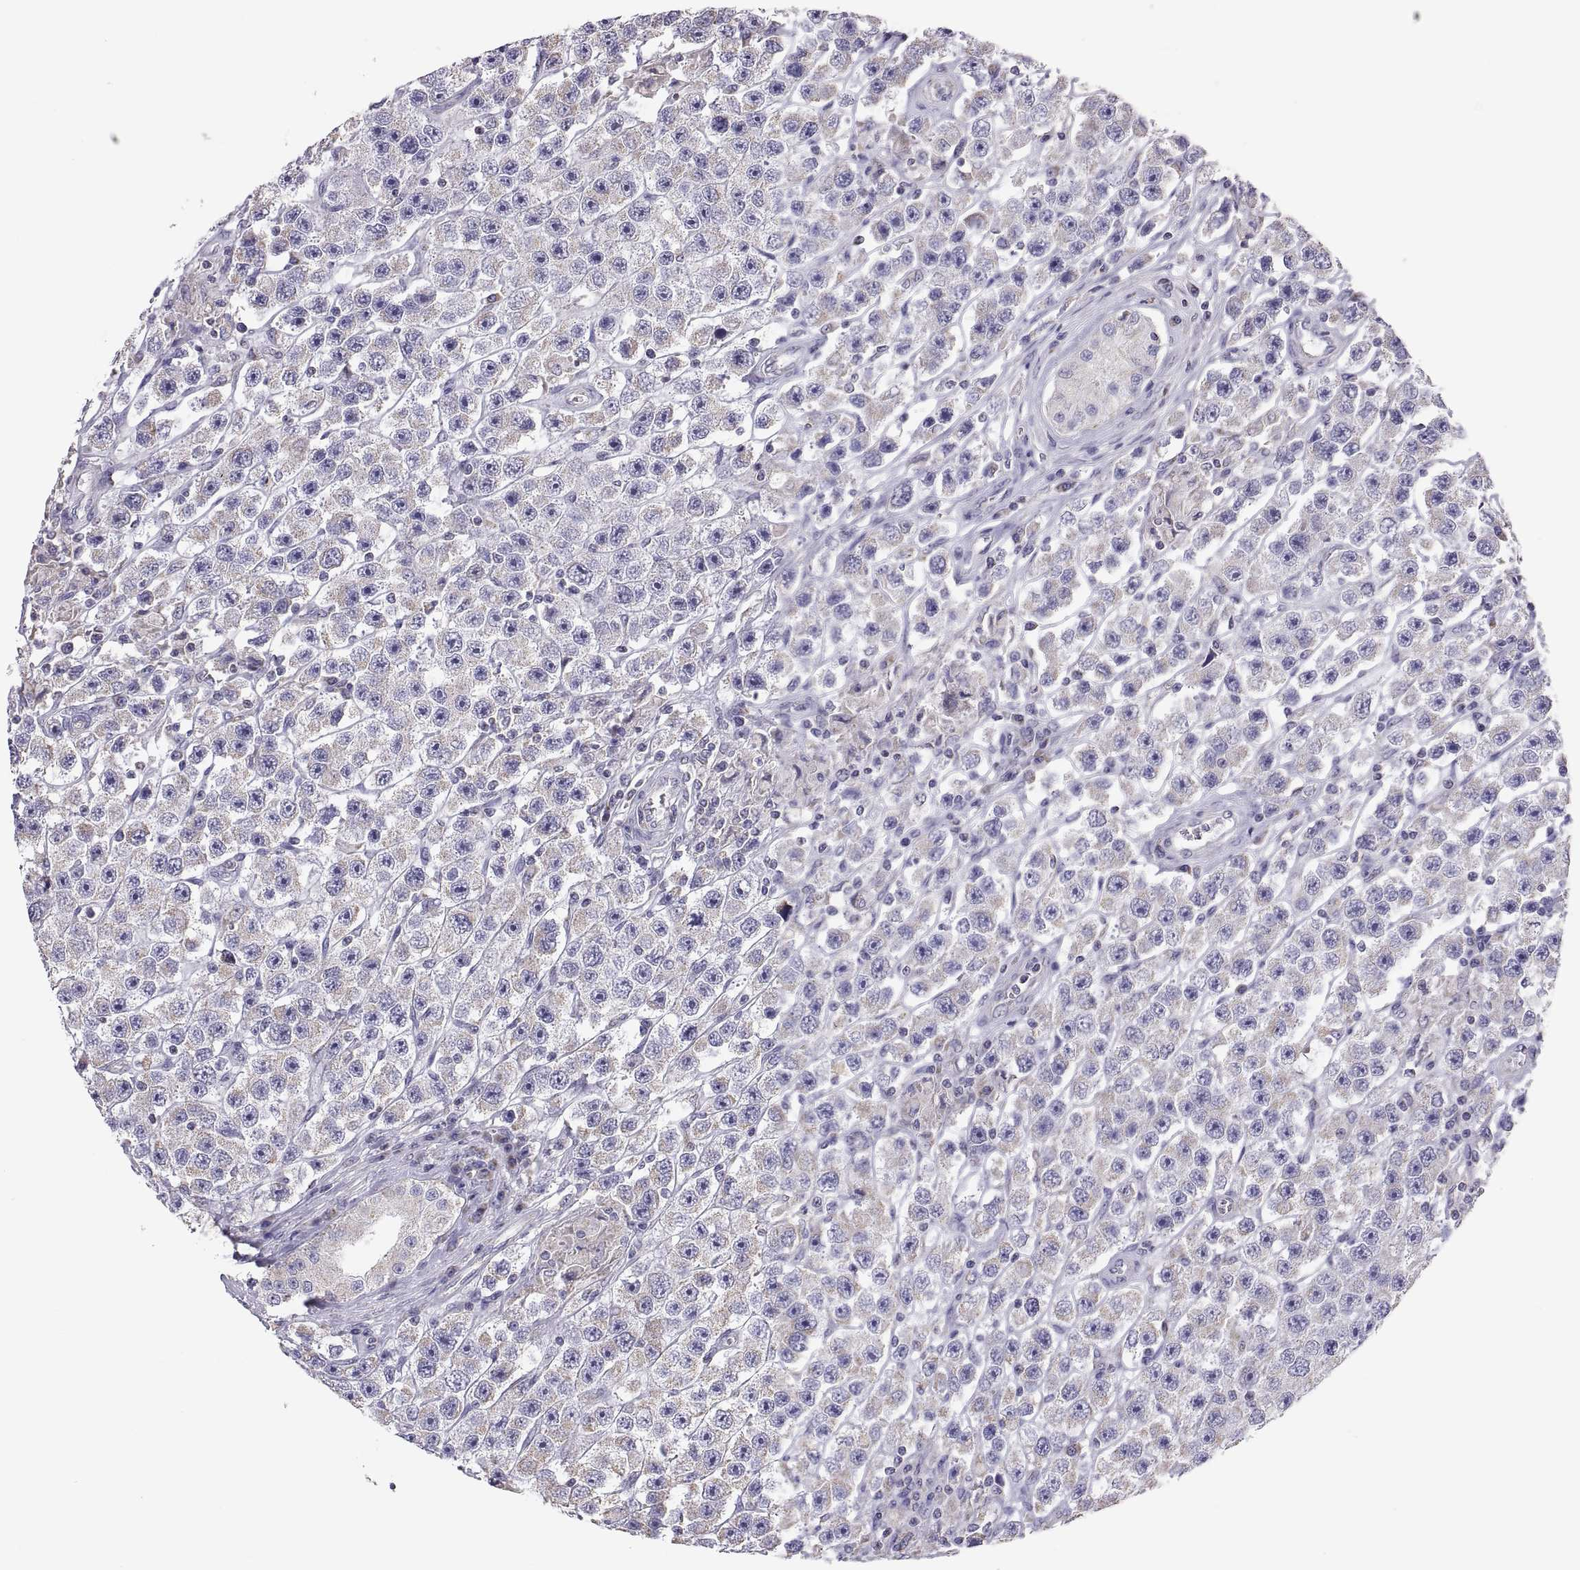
{"staining": {"intensity": "negative", "quantity": "none", "location": "none"}, "tissue": "testis cancer", "cell_type": "Tumor cells", "image_type": "cancer", "snomed": [{"axis": "morphology", "description": "Seminoma, NOS"}, {"axis": "topography", "description": "Testis"}], "caption": "A high-resolution micrograph shows IHC staining of testis cancer (seminoma), which exhibits no significant positivity in tumor cells.", "gene": "TNNC1", "patient": {"sex": "male", "age": 45}}